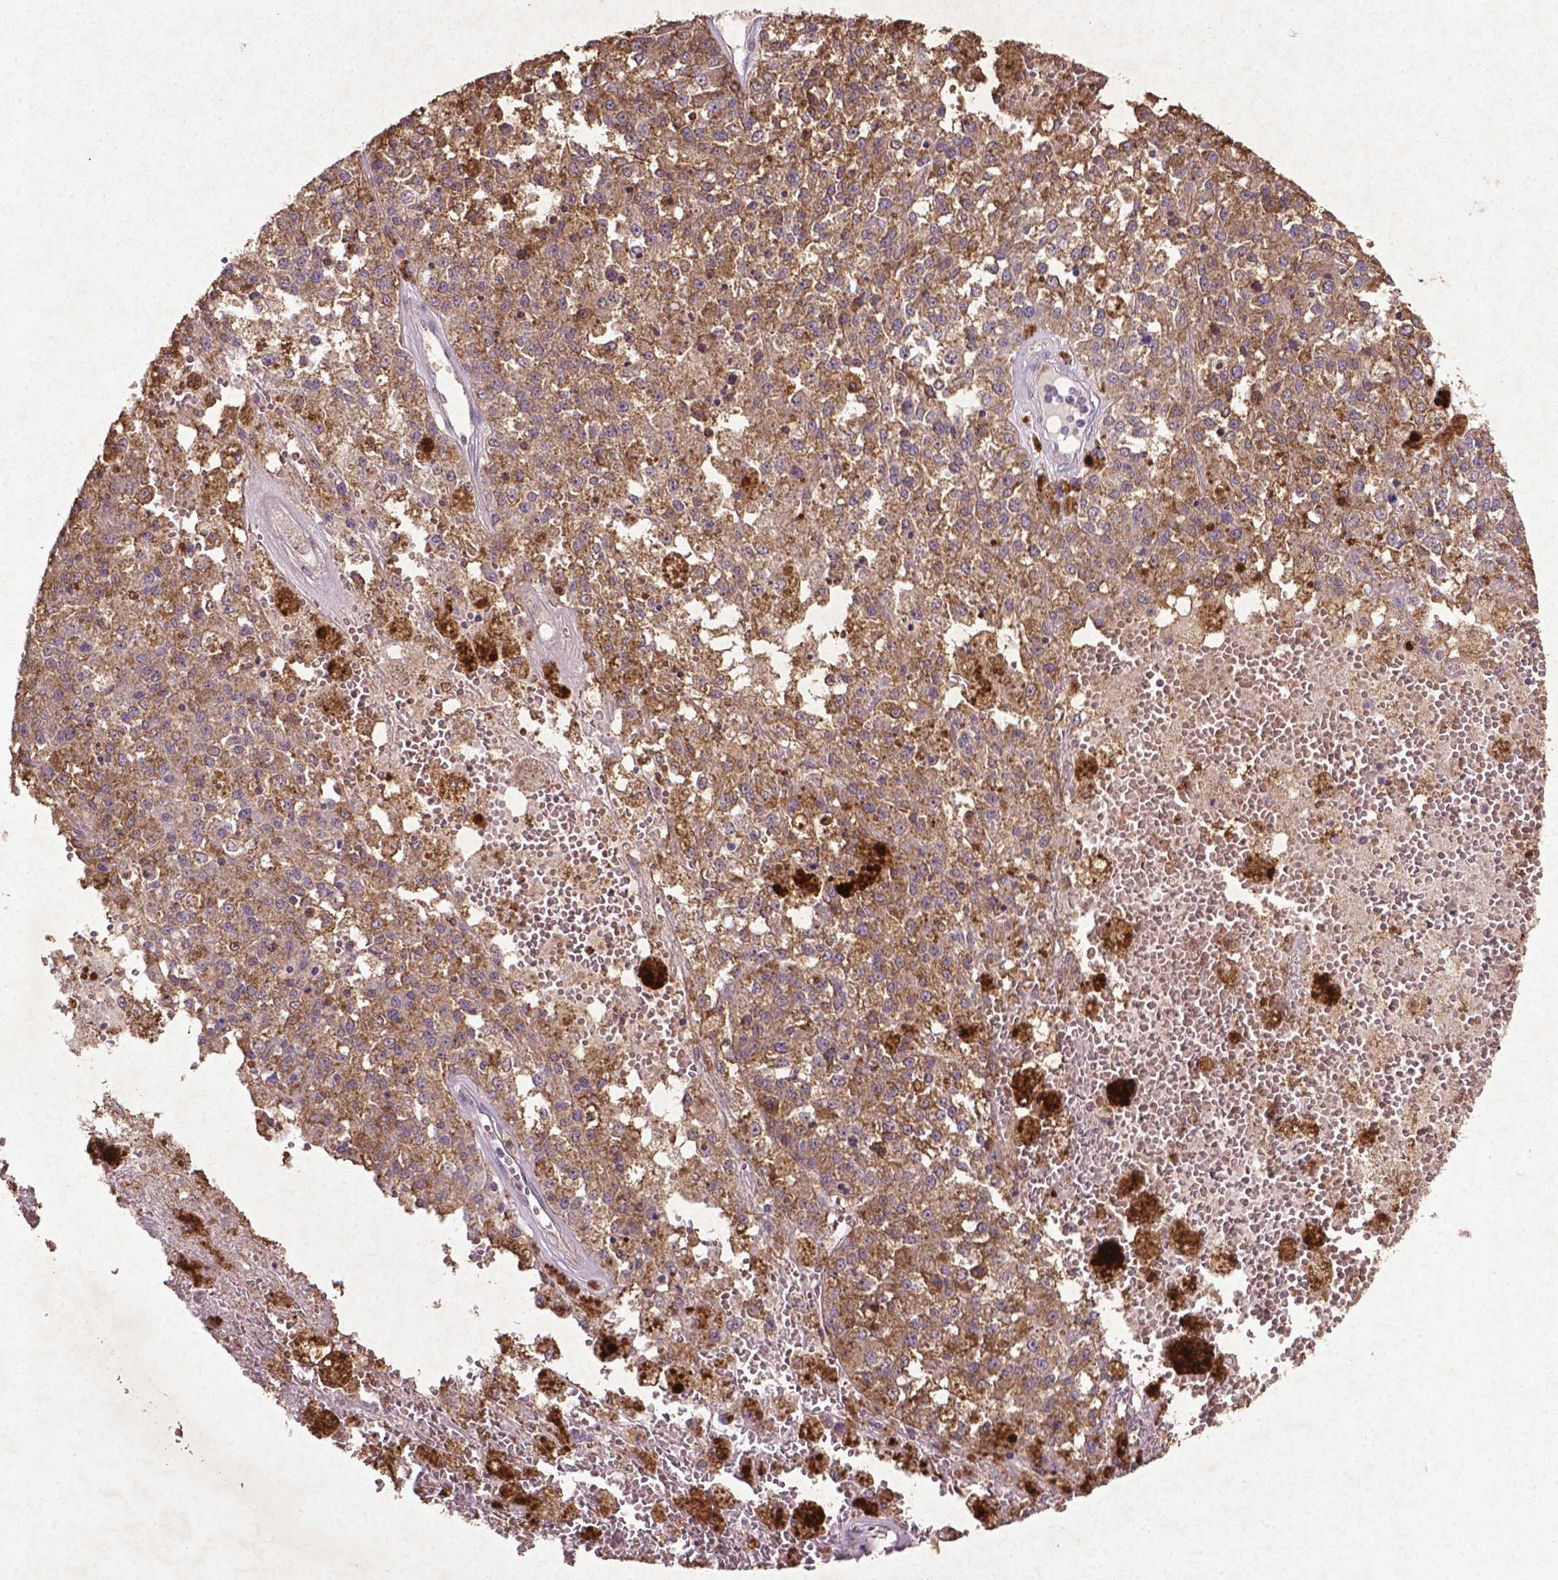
{"staining": {"intensity": "moderate", "quantity": ">75%", "location": "cytoplasmic/membranous"}, "tissue": "melanoma", "cell_type": "Tumor cells", "image_type": "cancer", "snomed": [{"axis": "morphology", "description": "Malignant melanoma, Metastatic site"}, {"axis": "topography", "description": "Lymph node"}], "caption": "A brown stain shows moderate cytoplasmic/membranous expression of a protein in human melanoma tumor cells.", "gene": "MTOR", "patient": {"sex": "female", "age": 64}}